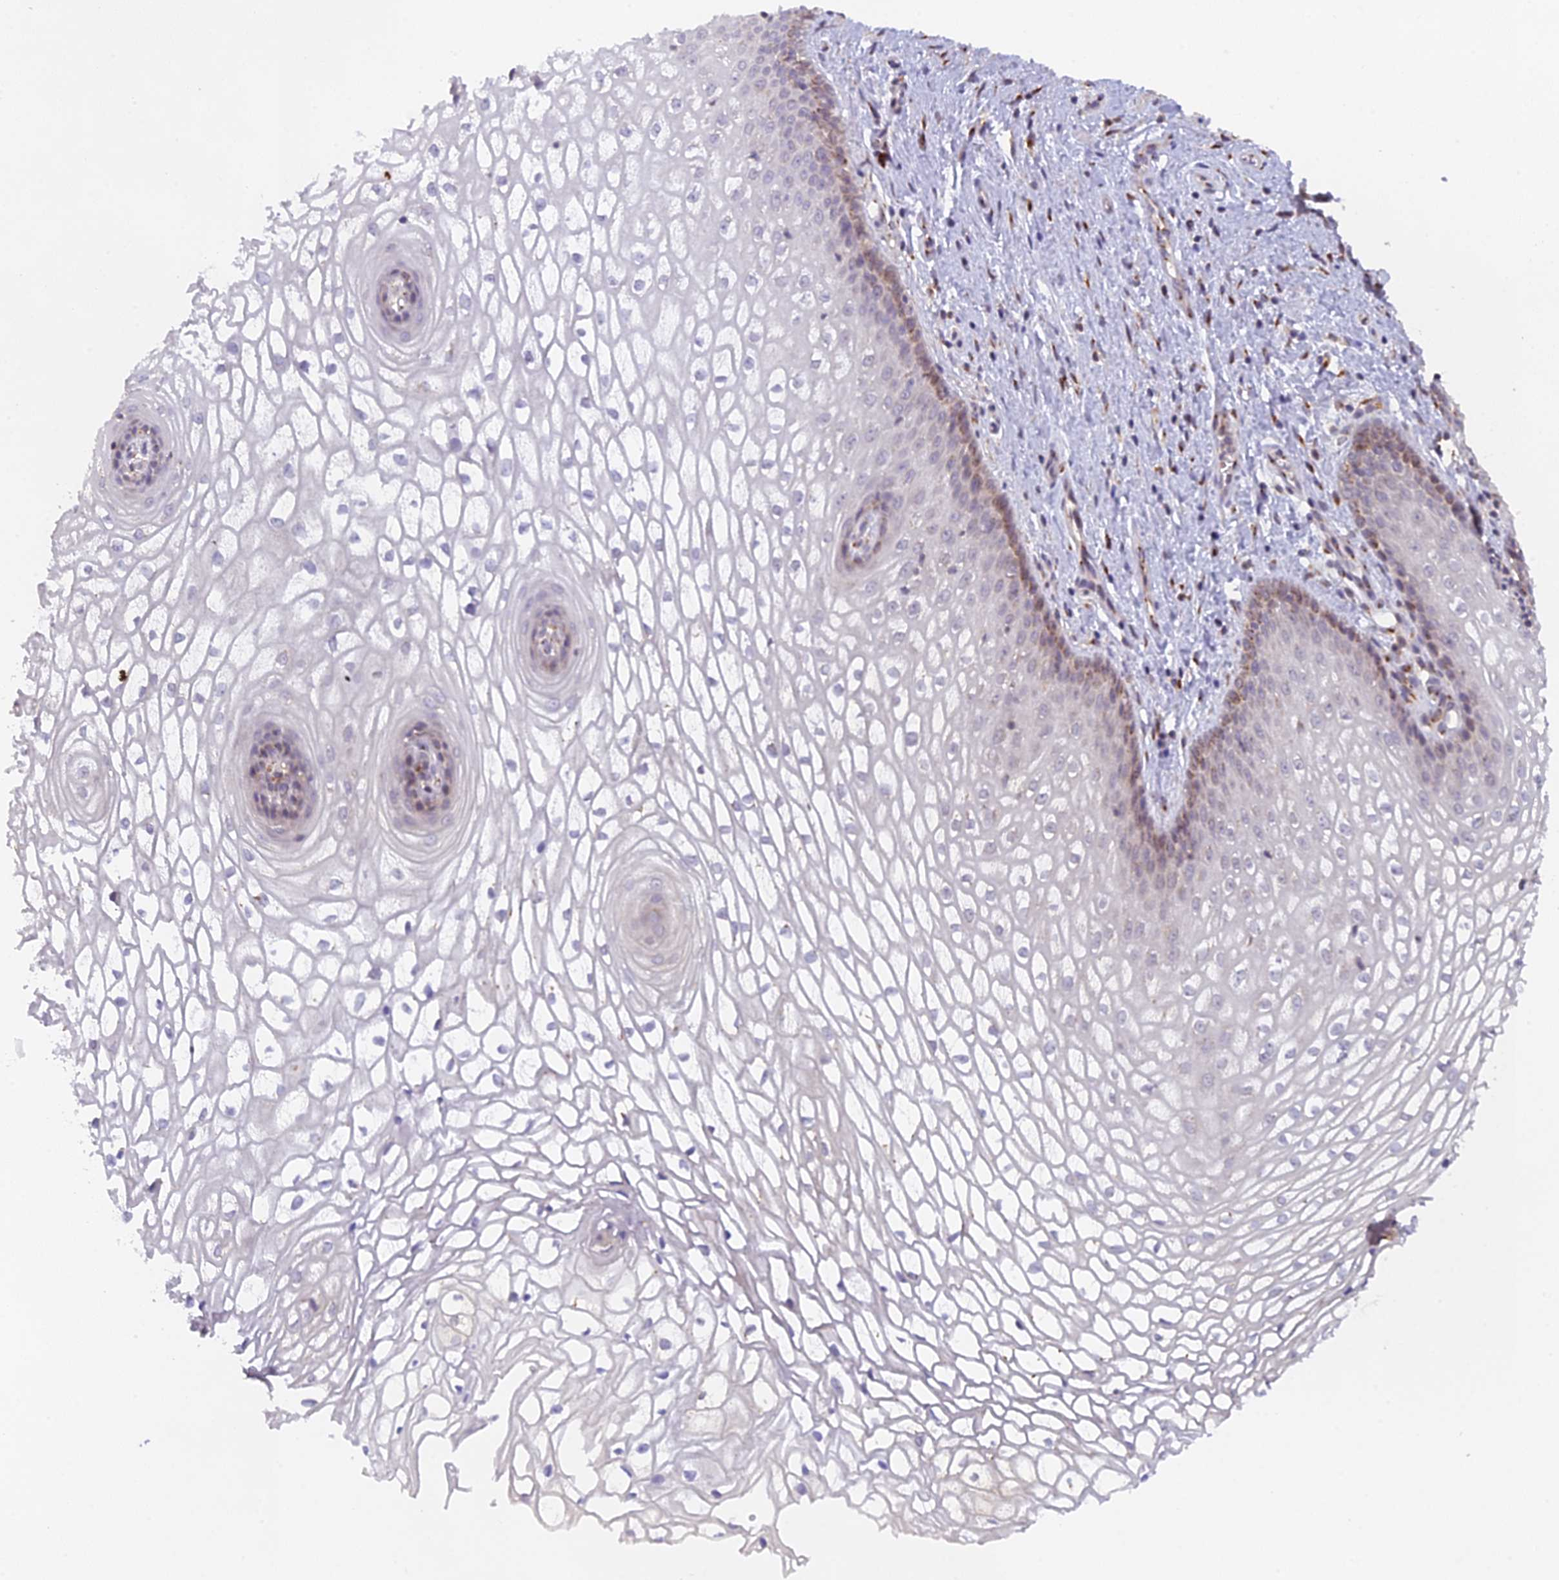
{"staining": {"intensity": "moderate", "quantity": "<25%", "location": "cytoplasmic/membranous"}, "tissue": "vagina", "cell_type": "Squamous epithelial cells", "image_type": "normal", "snomed": [{"axis": "morphology", "description": "Normal tissue, NOS"}, {"axis": "topography", "description": "Vagina"}], "caption": "High-power microscopy captured an immunohistochemistry photomicrograph of benign vagina, revealing moderate cytoplasmic/membranous staining in approximately <25% of squamous epithelial cells. (DAB (3,3'-diaminobenzidine) IHC, brown staining for protein, blue staining for nuclei).", "gene": "SNX17", "patient": {"sex": "female", "age": 34}}